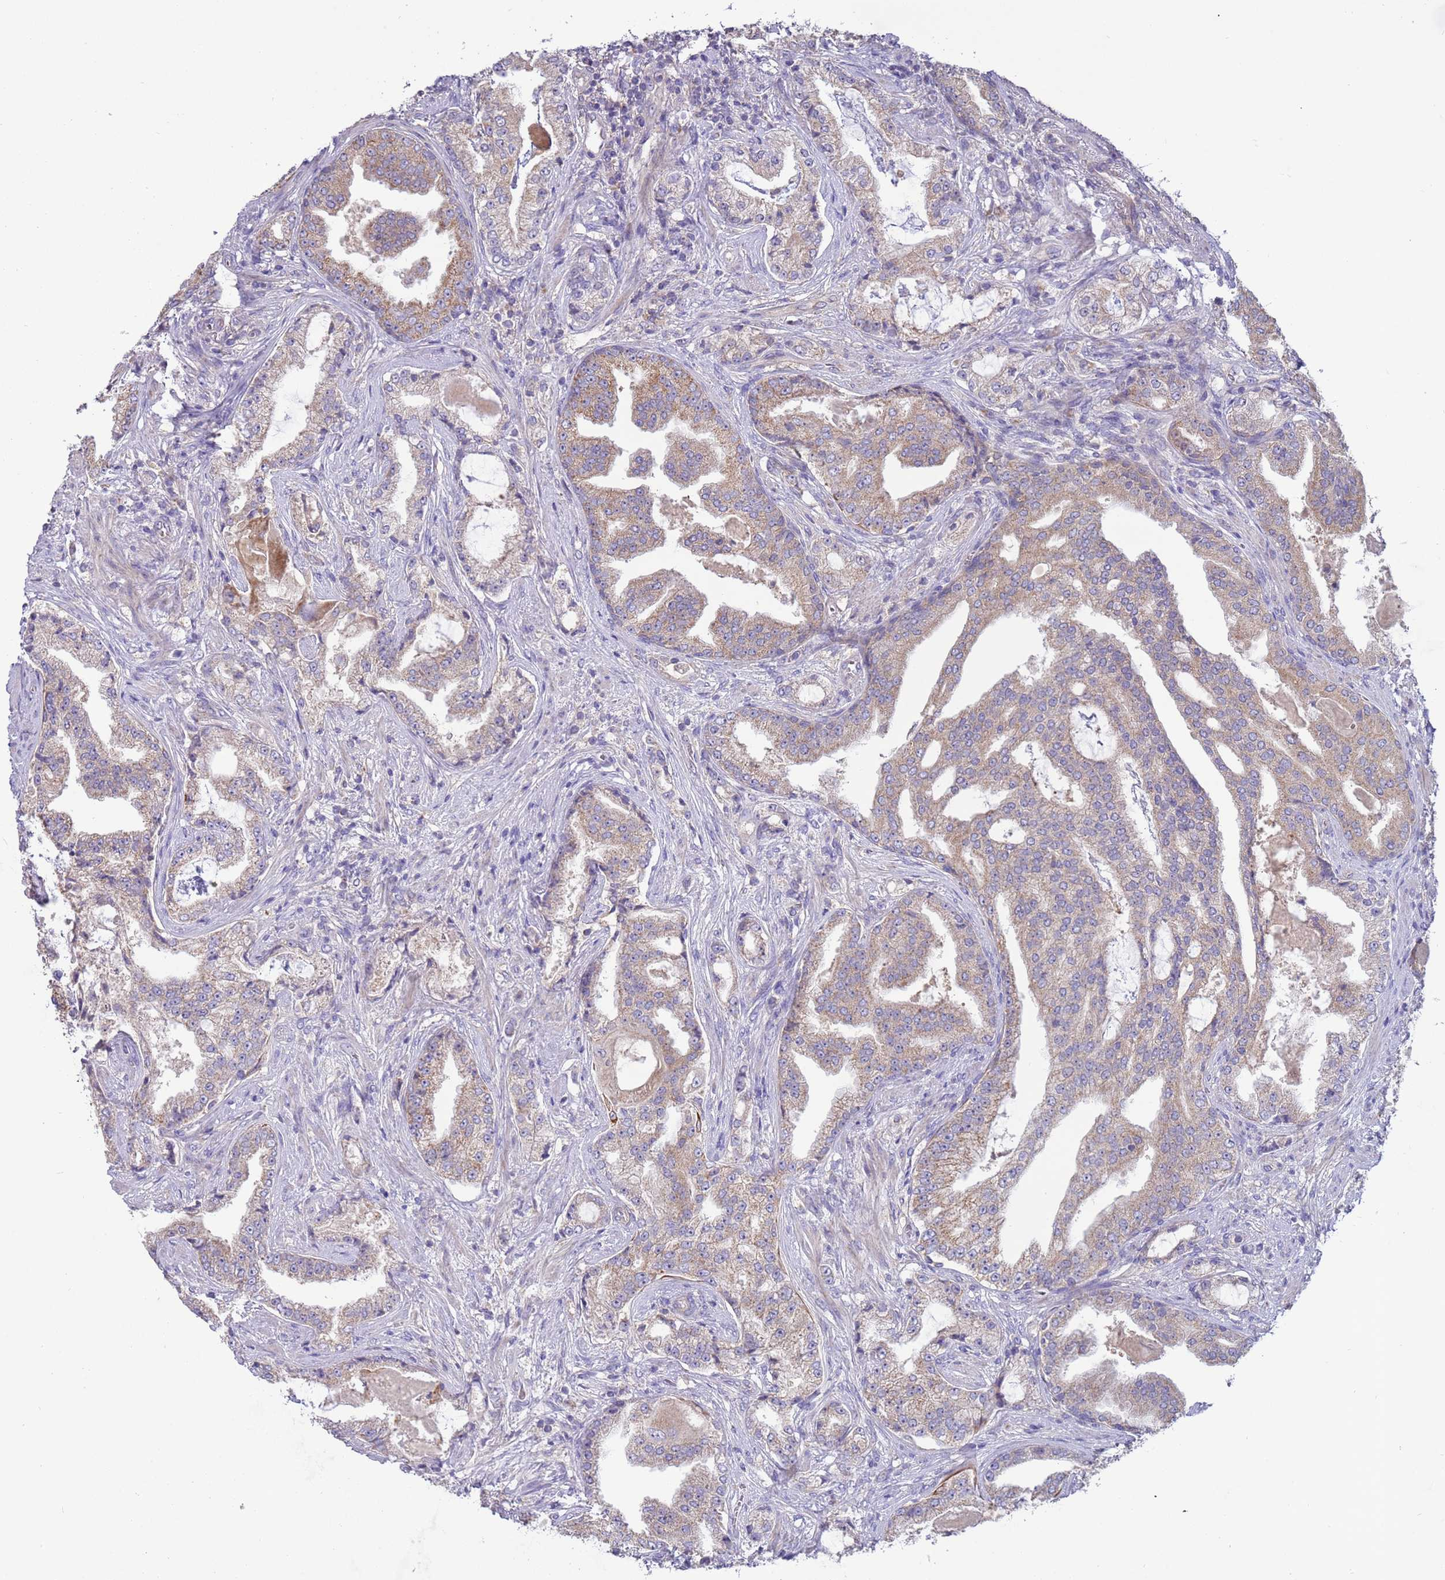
{"staining": {"intensity": "moderate", "quantity": "<25%", "location": "cytoplasmic/membranous"}, "tissue": "prostate cancer", "cell_type": "Tumor cells", "image_type": "cancer", "snomed": [{"axis": "morphology", "description": "Adenocarcinoma, High grade"}, {"axis": "topography", "description": "Prostate"}], "caption": "Protein expression analysis of high-grade adenocarcinoma (prostate) displays moderate cytoplasmic/membranous expression in about <25% of tumor cells.", "gene": "UQCRQ", "patient": {"sex": "male", "age": 68}}